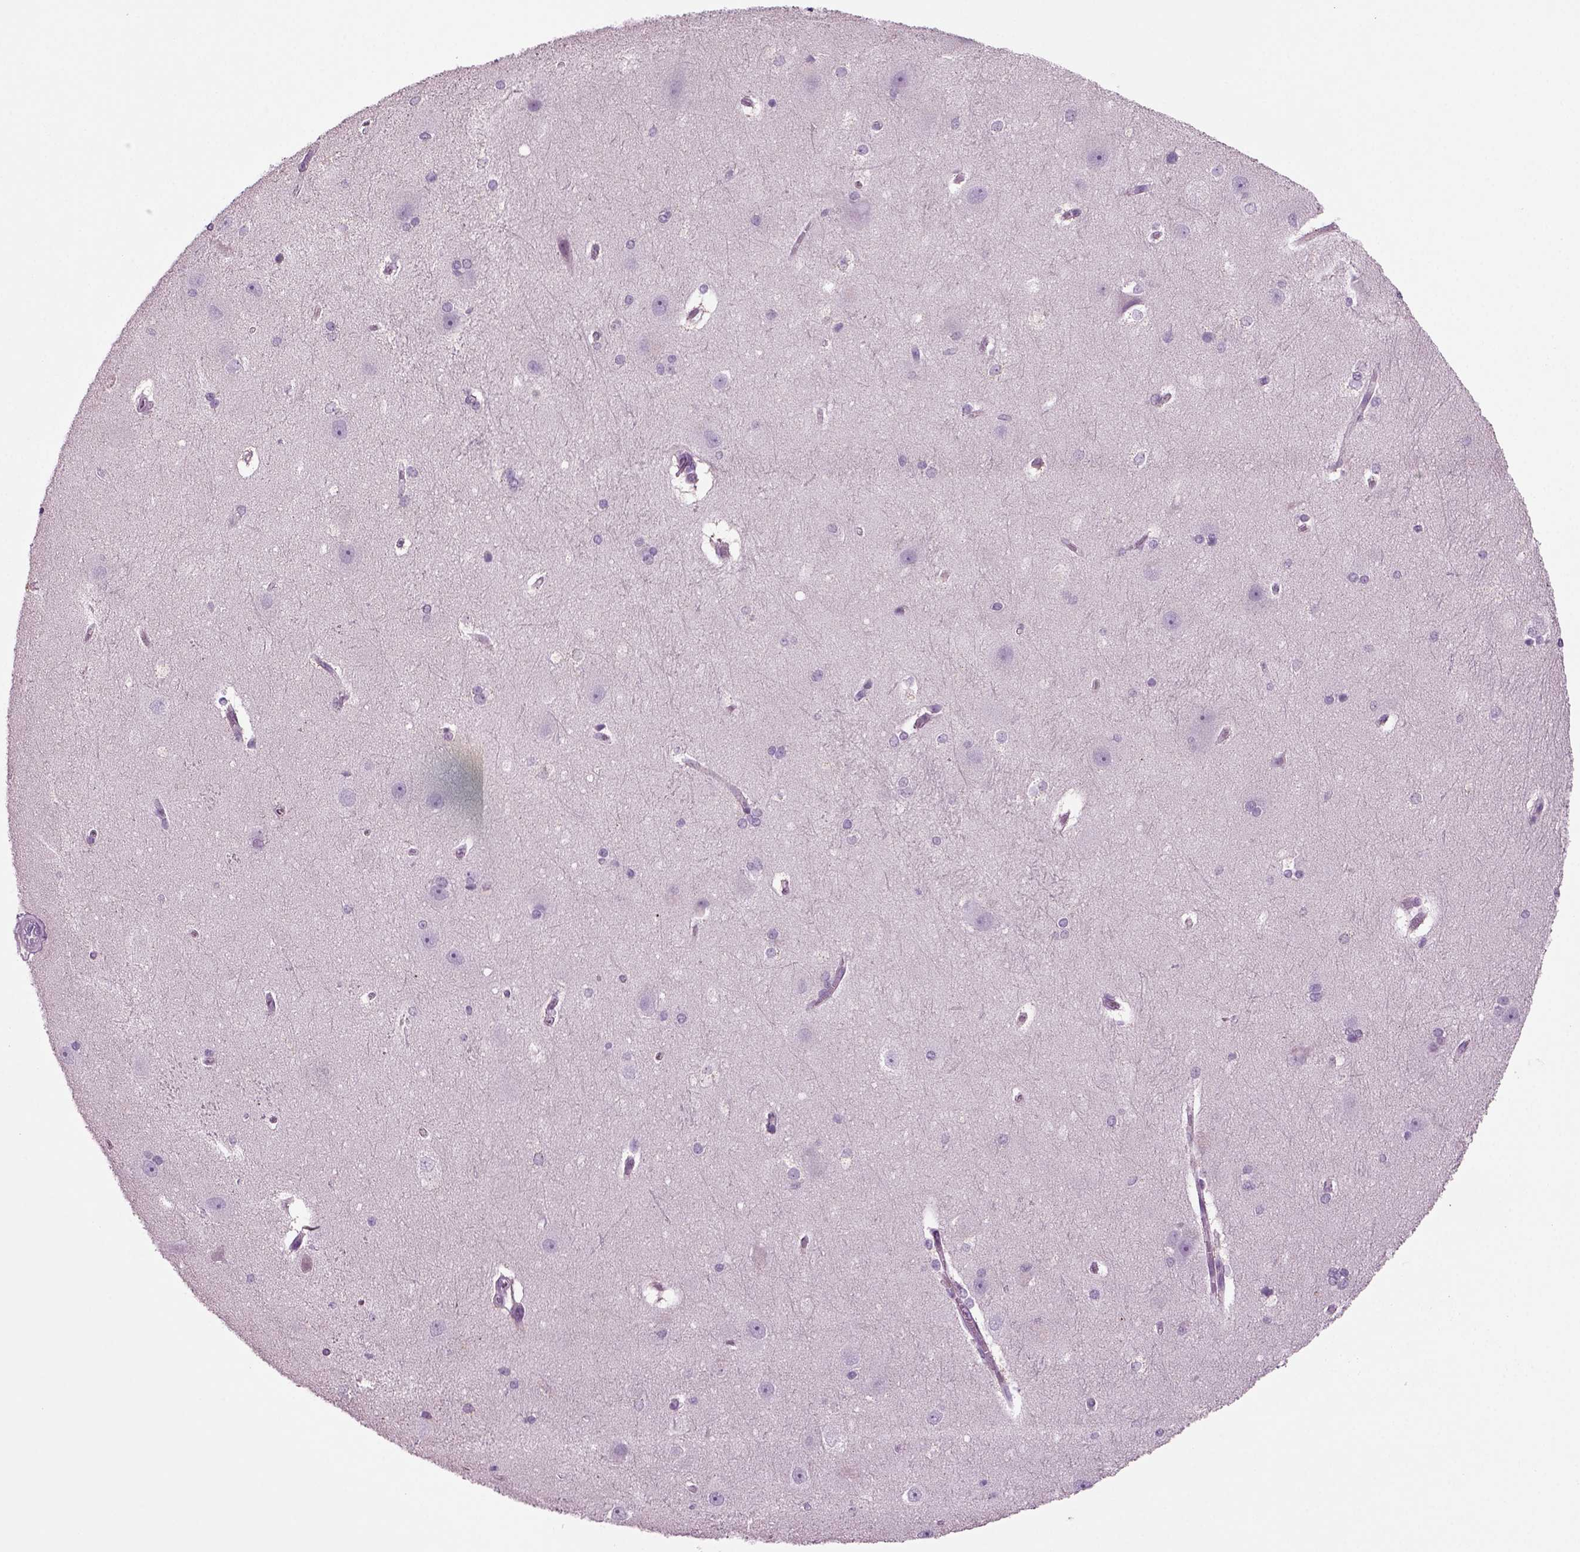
{"staining": {"intensity": "negative", "quantity": "none", "location": "none"}, "tissue": "hippocampus", "cell_type": "Glial cells", "image_type": "normal", "snomed": [{"axis": "morphology", "description": "Normal tissue, NOS"}, {"axis": "topography", "description": "Cerebral cortex"}, {"axis": "topography", "description": "Hippocampus"}], "caption": "Immunohistochemistry (IHC) histopathology image of benign human hippocampus stained for a protein (brown), which reveals no staining in glial cells.", "gene": "COL9A2", "patient": {"sex": "female", "age": 19}}